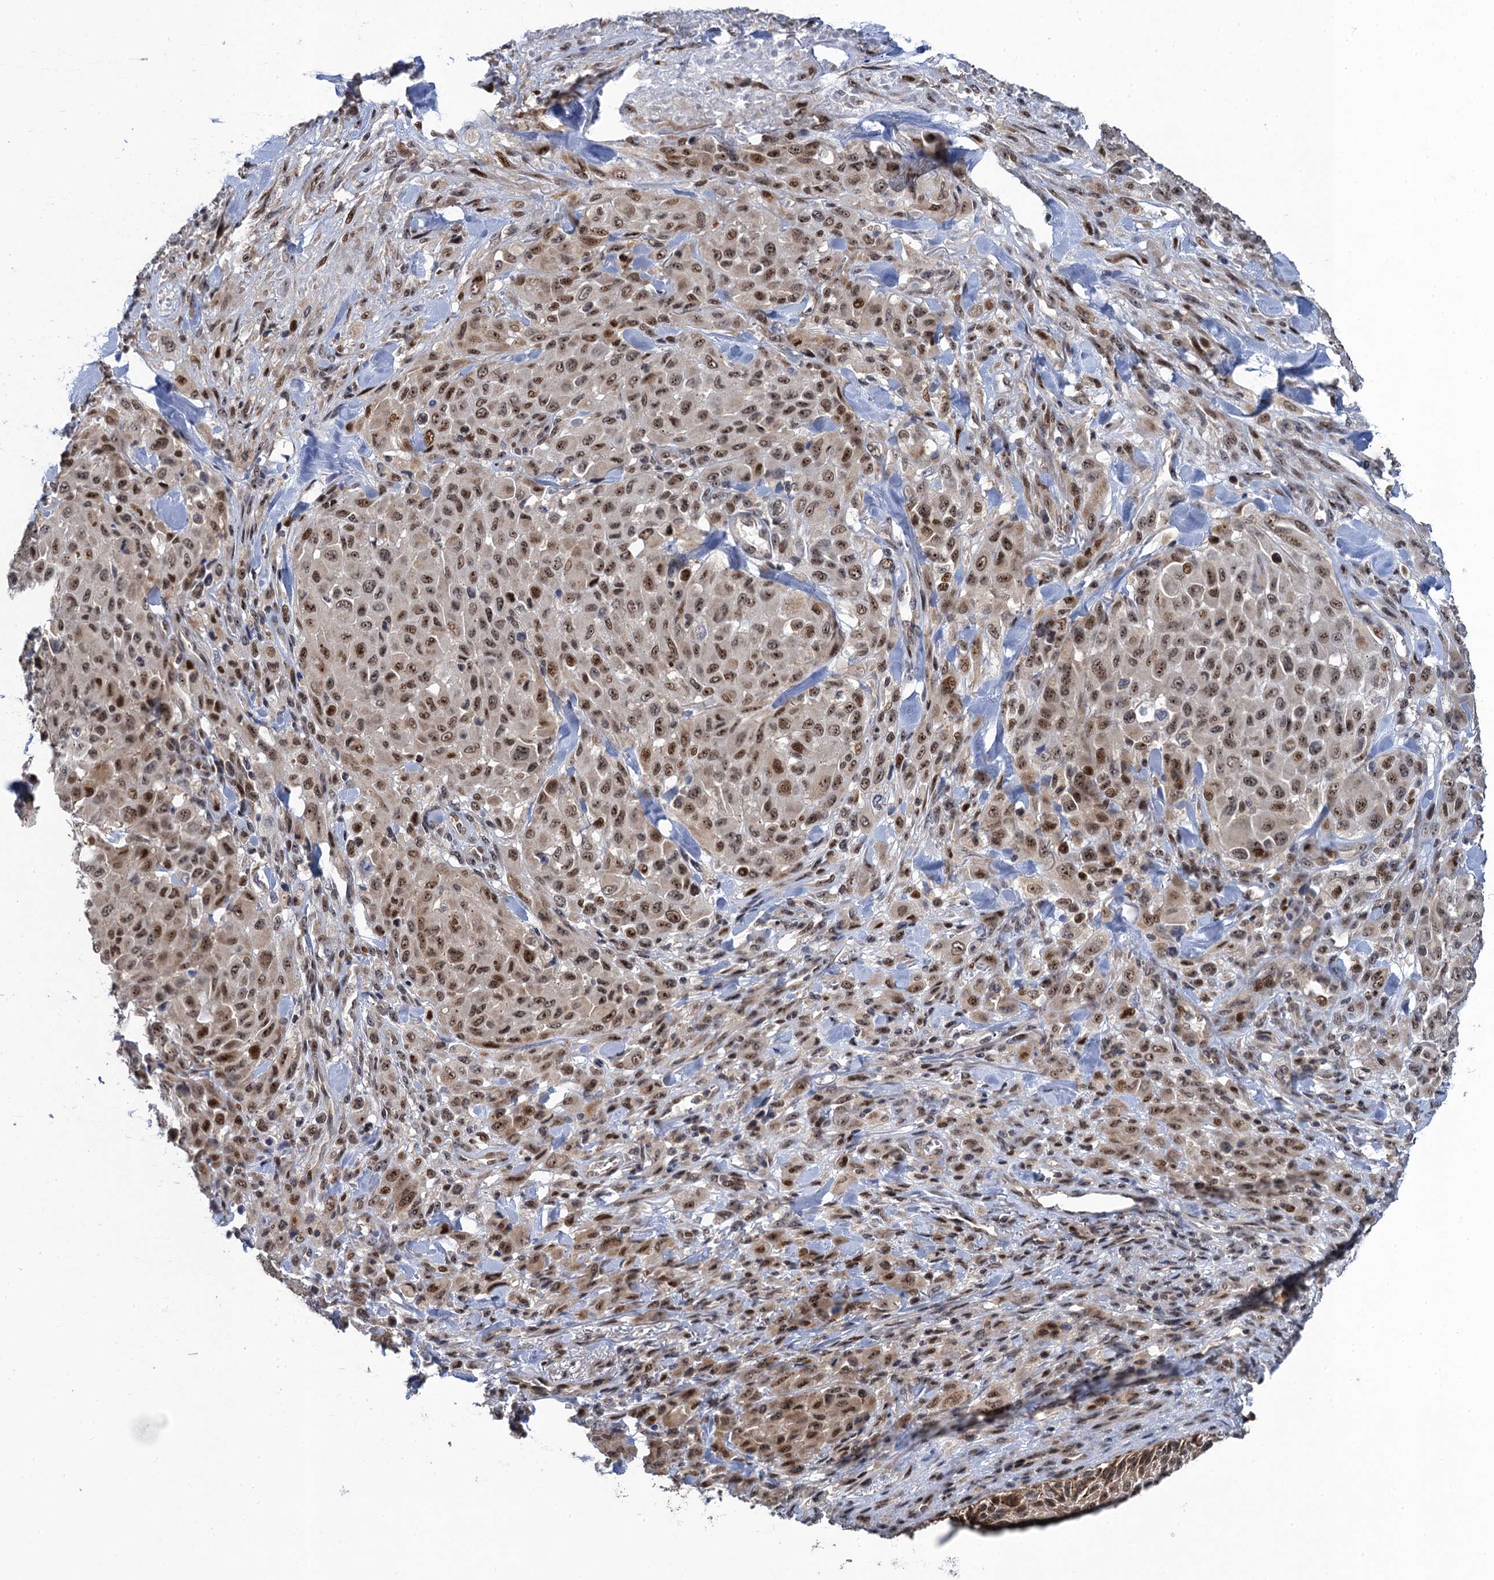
{"staining": {"intensity": "moderate", "quantity": ">75%", "location": "nuclear"}, "tissue": "melanoma", "cell_type": "Tumor cells", "image_type": "cancer", "snomed": [{"axis": "morphology", "description": "Malignant melanoma, Metastatic site"}, {"axis": "topography", "description": "Skin"}], "caption": "Immunohistochemical staining of malignant melanoma (metastatic site) displays moderate nuclear protein expression in about >75% of tumor cells.", "gene": "ZAR1L", "patient": {"sex": "female", "age": 81}}